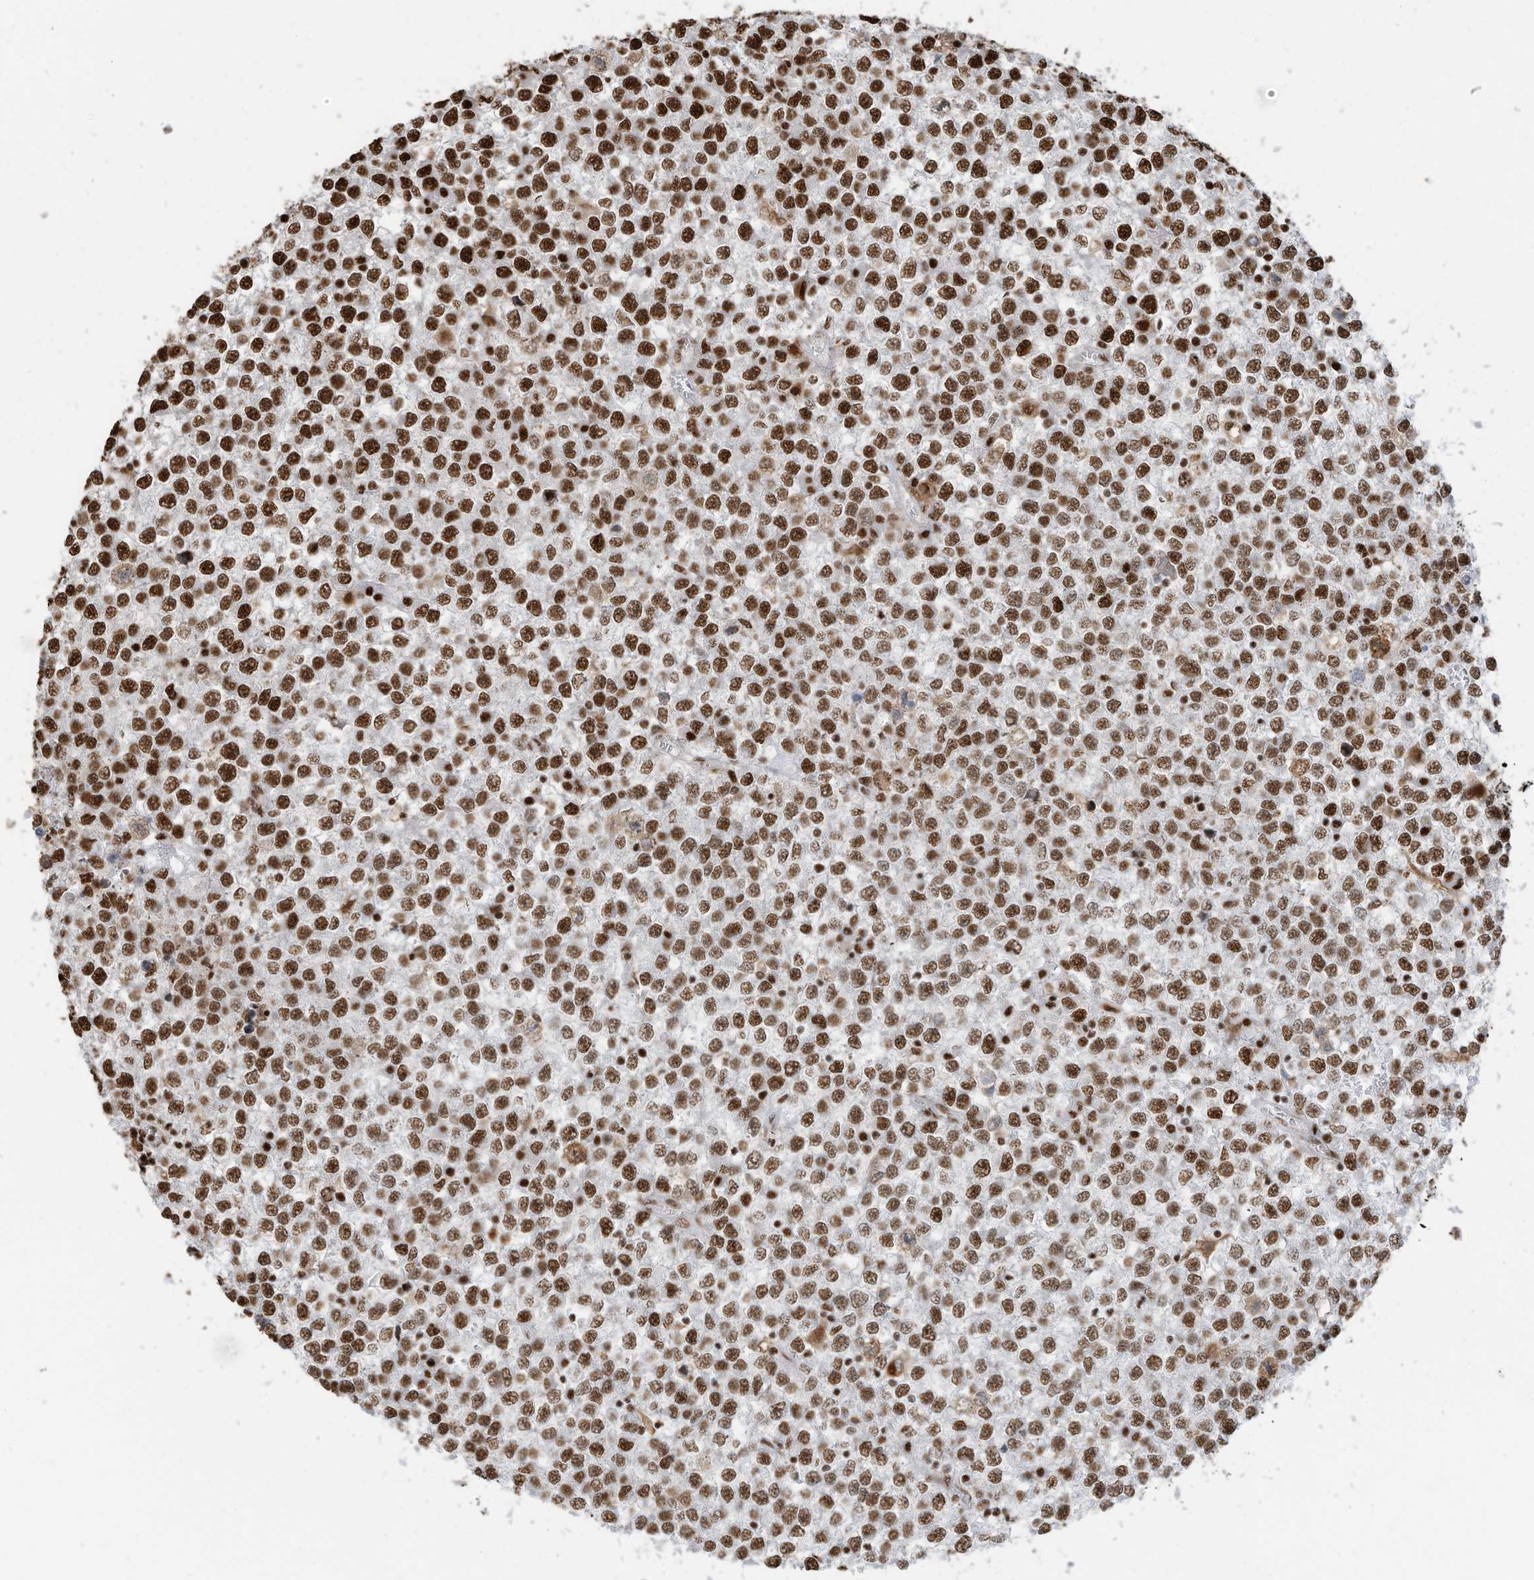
{"staining": {"intensity": "strong", "quantity": ">75%", "location": "nuclear"}, "tissue": "testis cancer", "cell_type": "Tumor cells", "image_type": "cancer", "snomed": [{"axis": "morphology", "description": "Seminoma, NOS"}, {"axis": "topography", "description": "Testis"}], "caption": "Tumor cells show strong nuclear positivity in approximately >75% of cells in testis seminoma. (DAB IHC, brown staining for protein, blue staining for nuclei).", "gene": "SAMD15", "patient": {"sex": "male", "age": 65}}